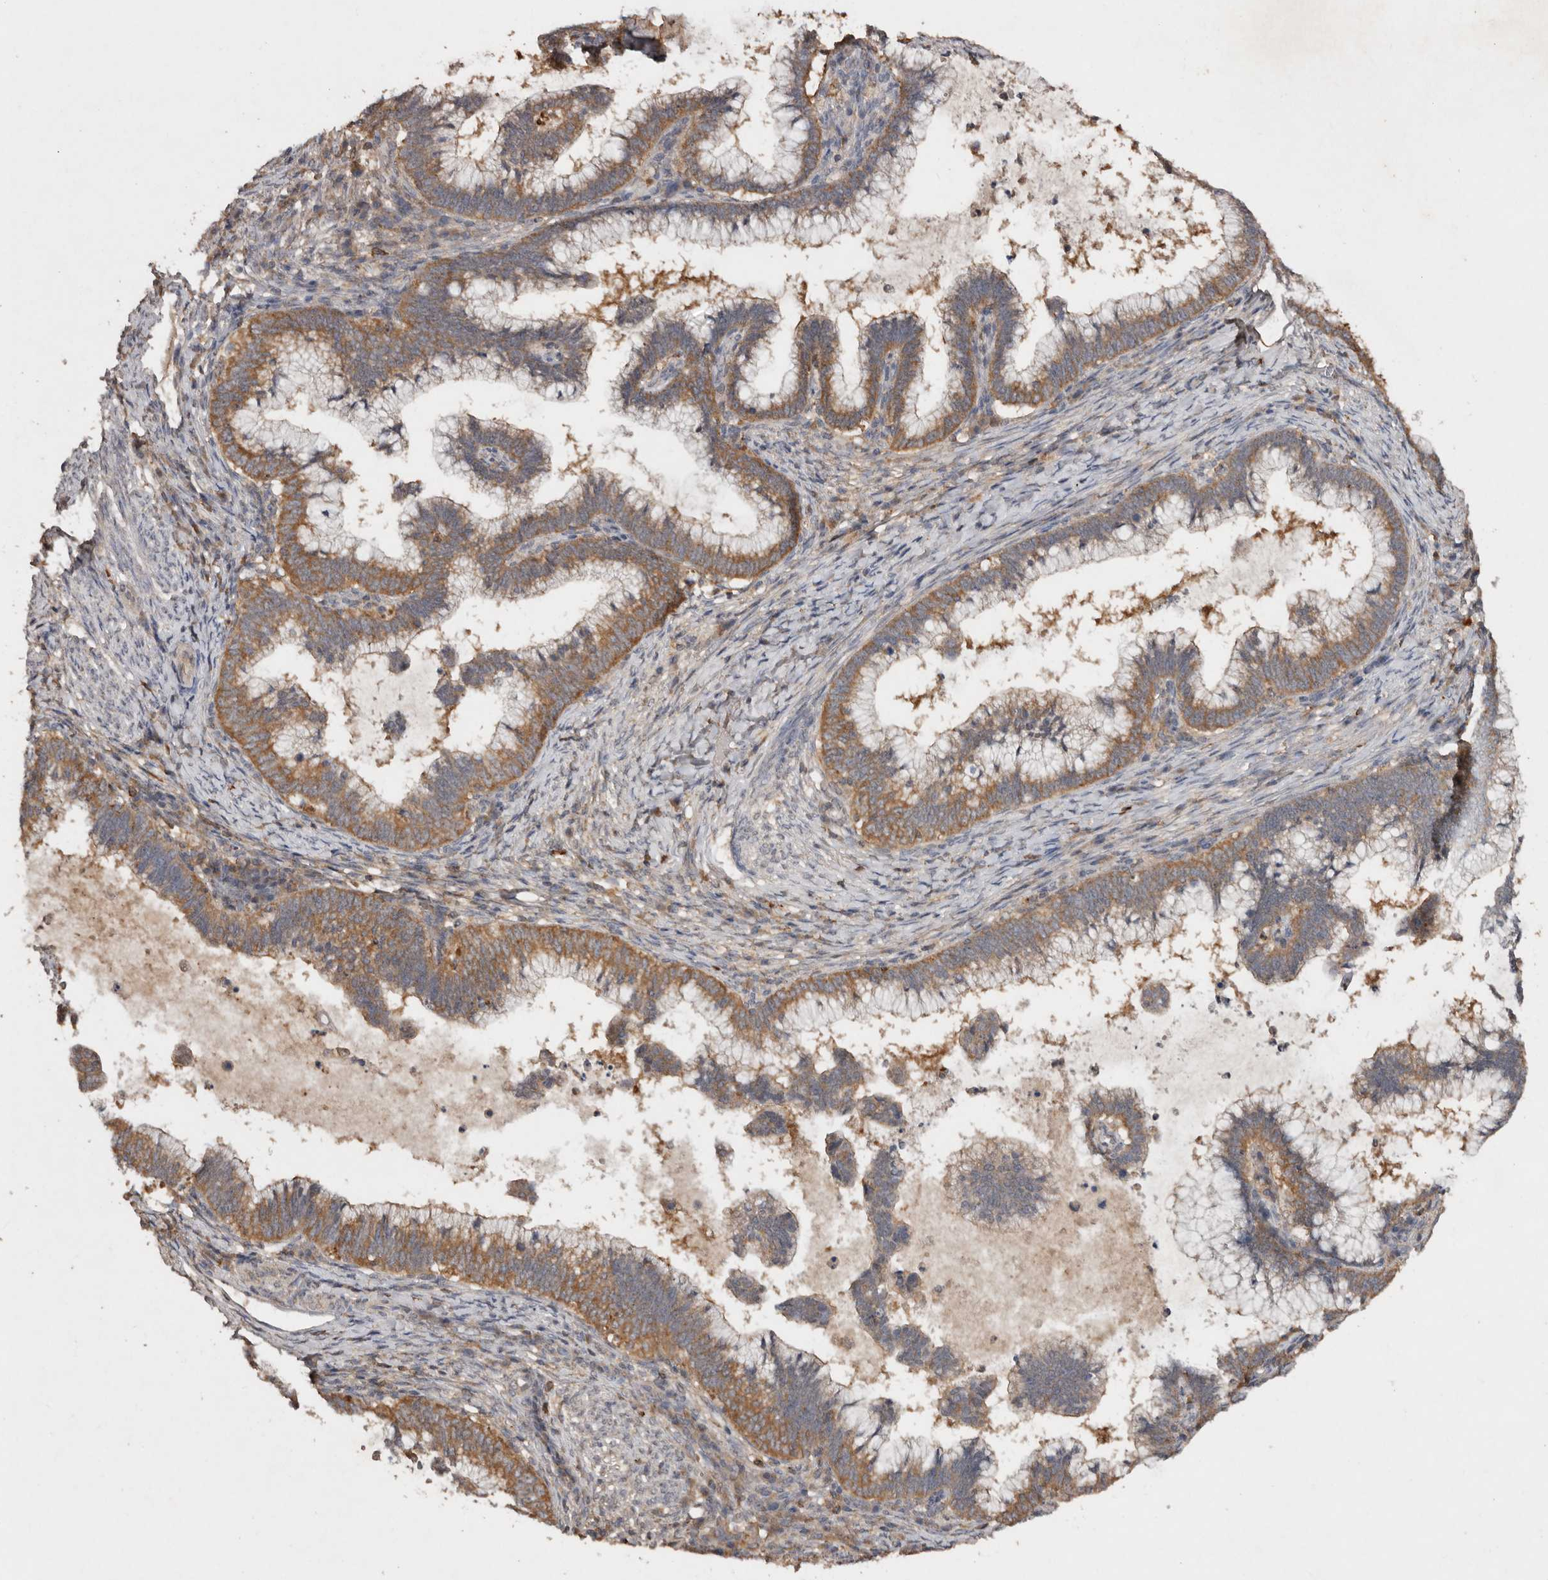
{"staining": {"intensity": "moderate", "quantity": ">75%", "location": "cytoplasmic/membranous"}, "tissue": "cervical cancer", "cell_type": "Tumor cells", "image_type": "cancer", "snomed": [{"axis": "morphology", "description": "Adenocarcinoma, NOS"}, {"axis": "topography", "description": "Cervix"}], "caption": "Tumor cells demonstrate moderate cytoplasmic/membranous expression in approximately >75% of cells in cervical adenocarcinoma. The staining is performed using DAB (3,3'-diaminobenzidine) brown chromogen to label protein expression. The nuclei are counter-stained blue using hematoxylin.", "gene": "EDEM1", "patient": {"sex": "female", "age": 36}}